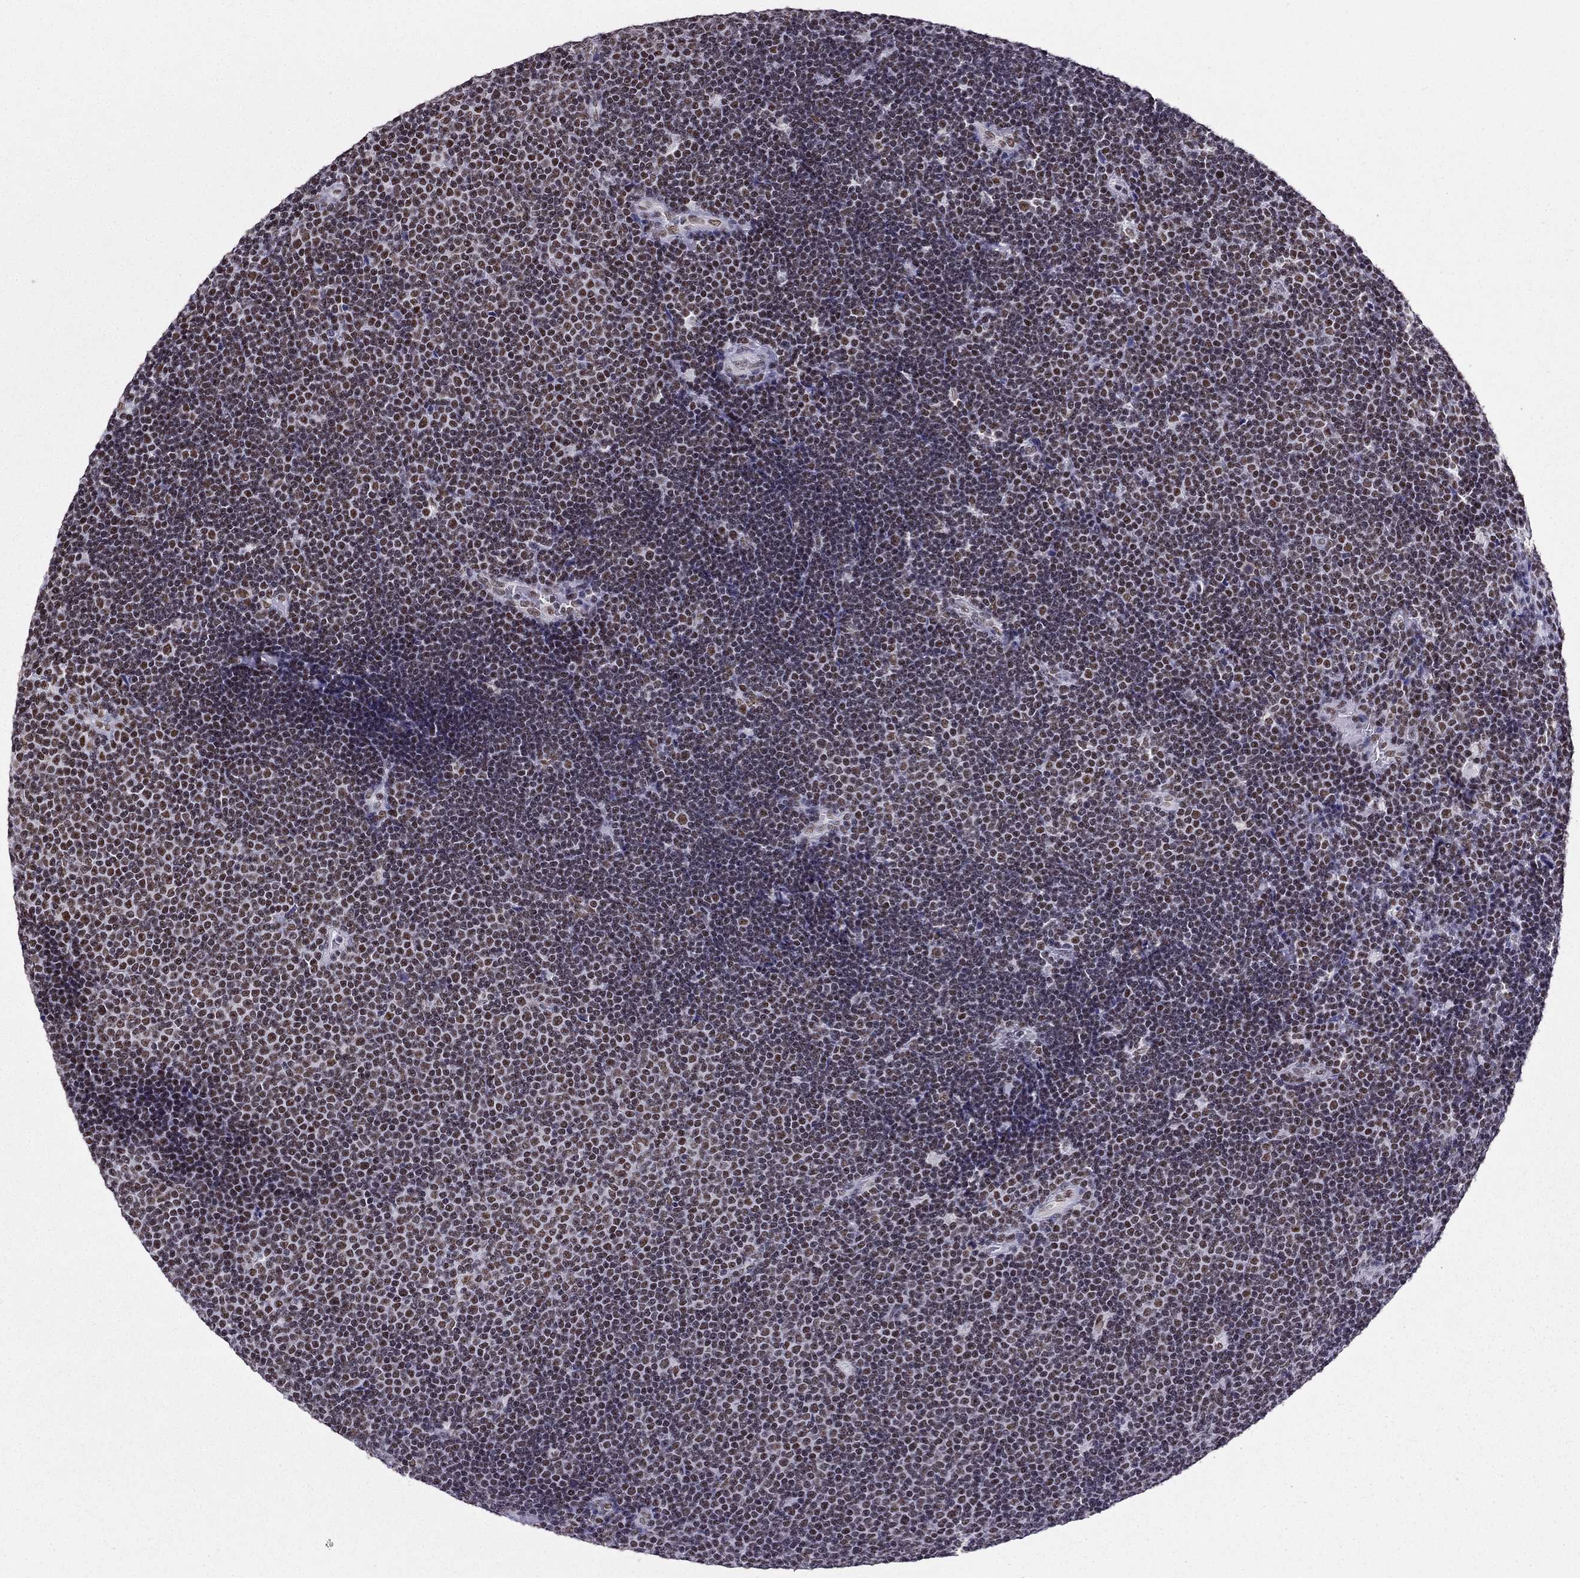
{"staining": {"intensity": "weak", "quantity": ">75%", "location": "nuclear"}, "tissue": "lymphoma", "cell_type": "Tumor cells", "image_type": "cancer", "snomed": [{"axis": "morphology", "description": "Malignant lymphoma, non-Hodgkin's type, Low grade"}, {"axis": "topography", "description": "Brain"}], "caption": "Tumor cells exhibit weak nuclear staining in approximately >75% of cells in low-grade malignant lymphoma, non-Hodgkin's type.", "gene": "ZNF420", "patient": {"sex": "female", "age": 66}}